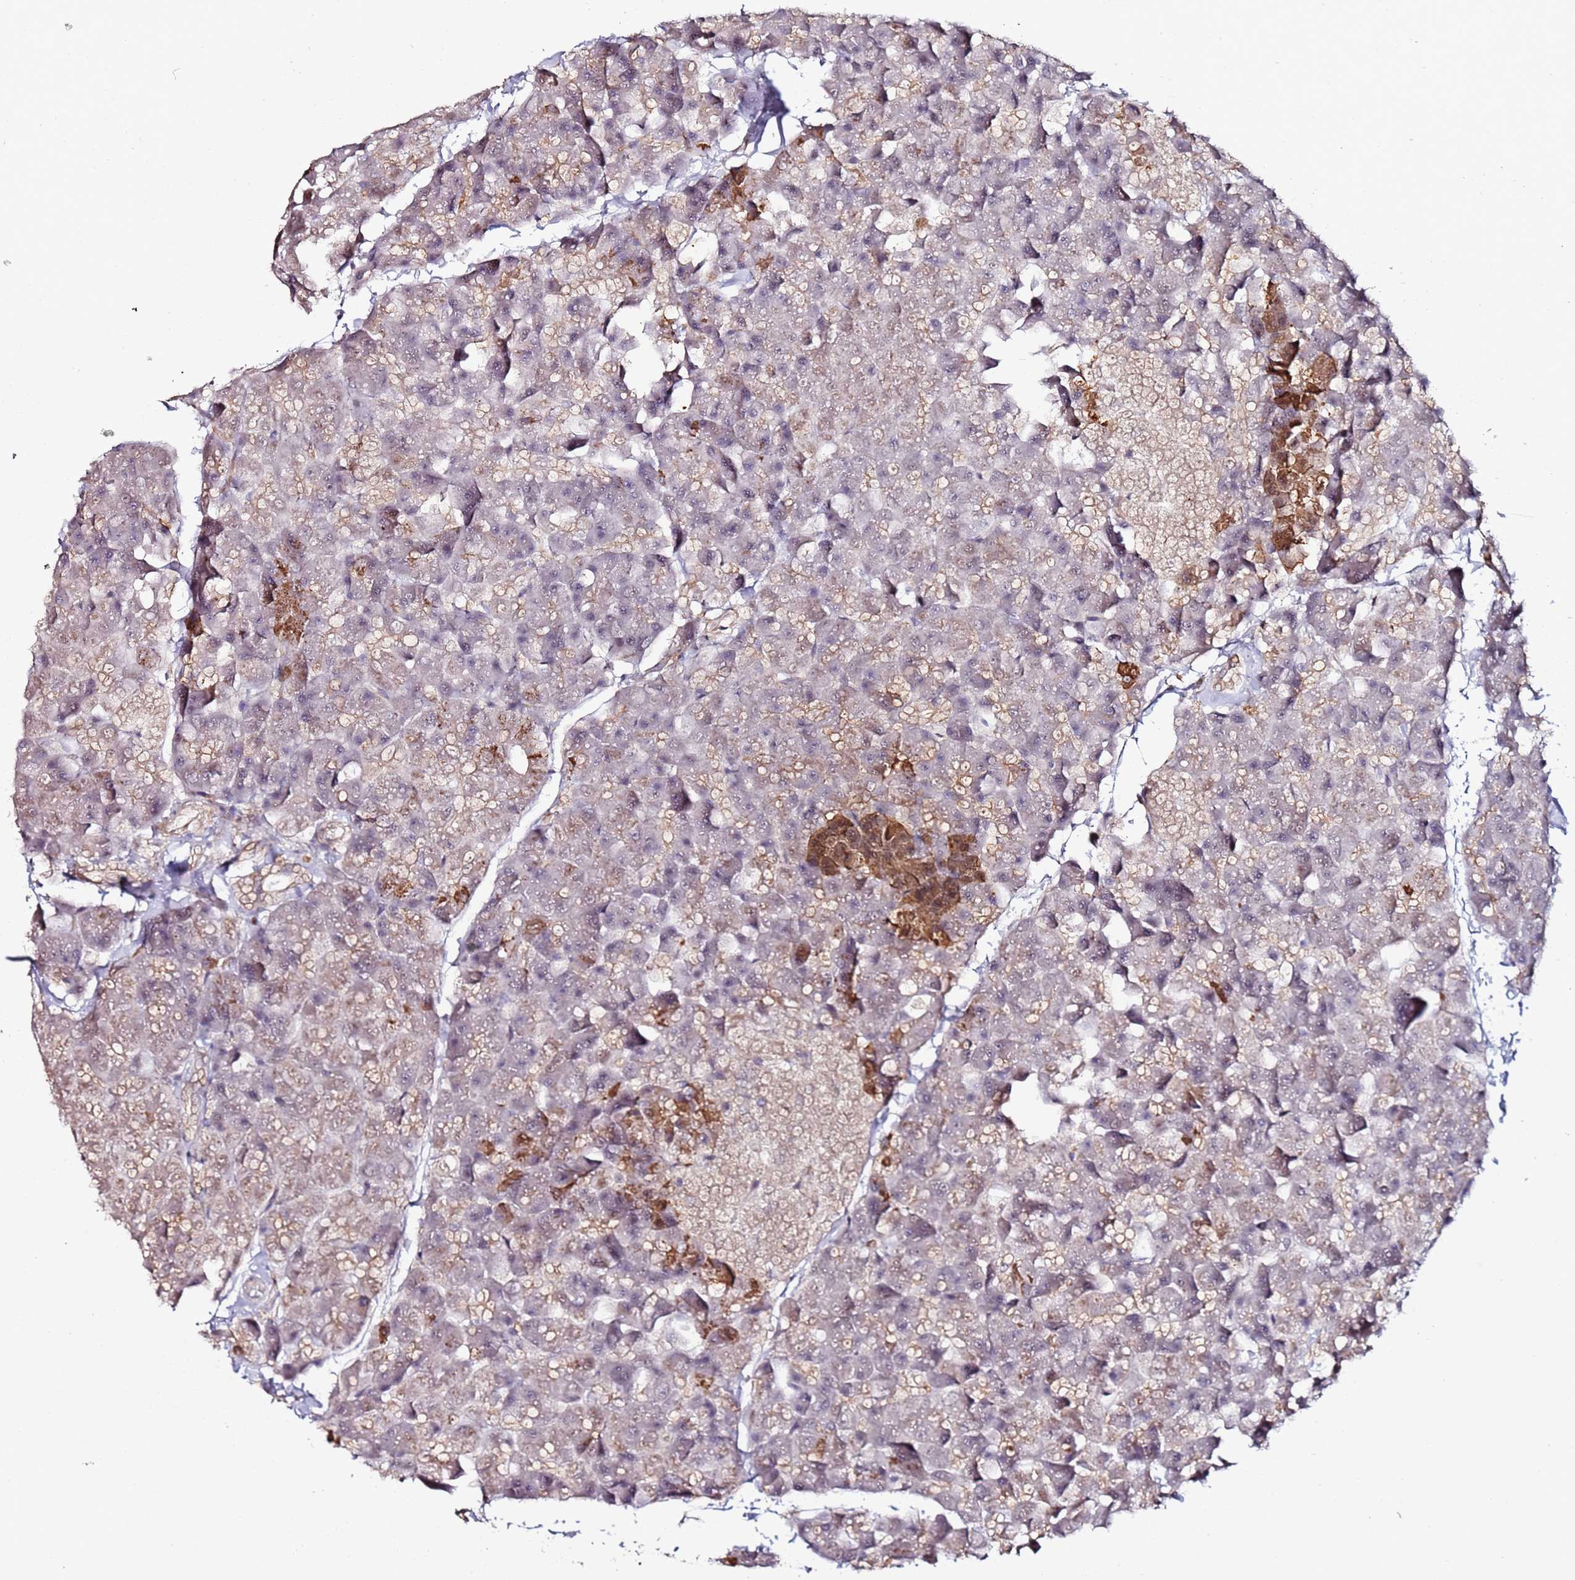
{"staining": {"intensity": "strong", "quantity": "<25%", "location": "cytoplasmic/membranous"}, "tissue": "pancreas", "cell_type": "Exocrine glandular cells", "image_type": "normal", "snomed": [{"axis": "morphology", "description": "Normal tissue, NOS"}, {"axis": "topography", "description": "Pancreas"}], "caption": "Human pancreas stained for a protein (brown) reveals strong cytoplasmic/membranous positive positivity in approximately <25% of exocrine glandular cells.", "gene": "DUSP28", "patient": {"sex": "male", "age": 35}}